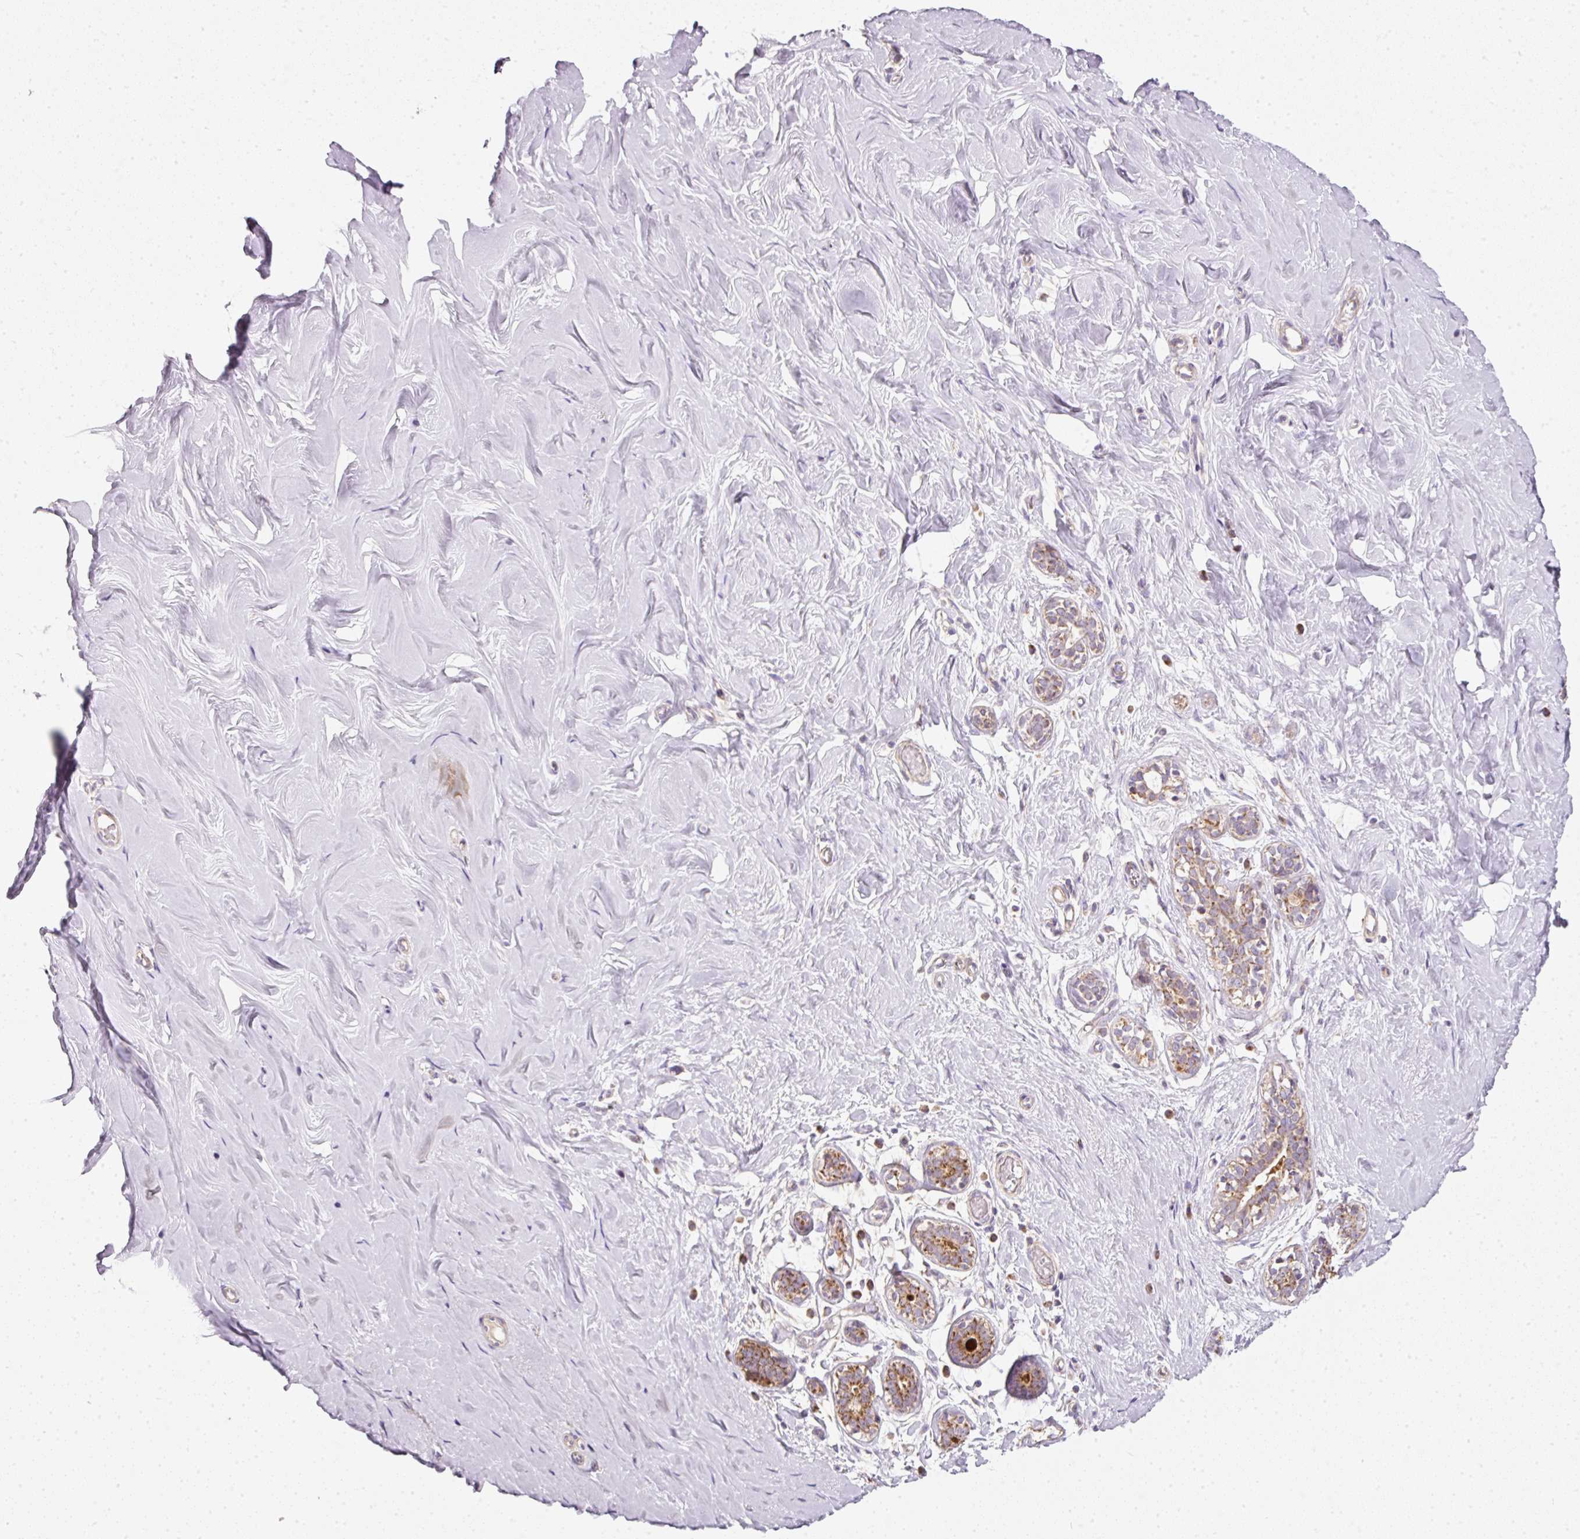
{"staining": {"intensity": "negative", "quantity": "none", "location": "none"}, "tissue": "breast", "cell_type": "Adipocytes", "image_type": "normal", "snomed": [{"axis": "morphology", "description": "Normal tissue, NOS"}, {"axis": "topography", "description": "Breast"}], "caption": "This photomicrograph is of normal breast stained with immunohistochemistry (IHC) to label a protein in brown with the nuclei are counter-stained blue. There is no positivity in adipocytes. Brightfield microscopy of IHC stained with DAB (3,3'-diaminobenzidine) (brown) and hematoxylin (blue), captured at high magnification.", "gene": "NDUFA1", "patient": {"sex": "female", "age": 27}}